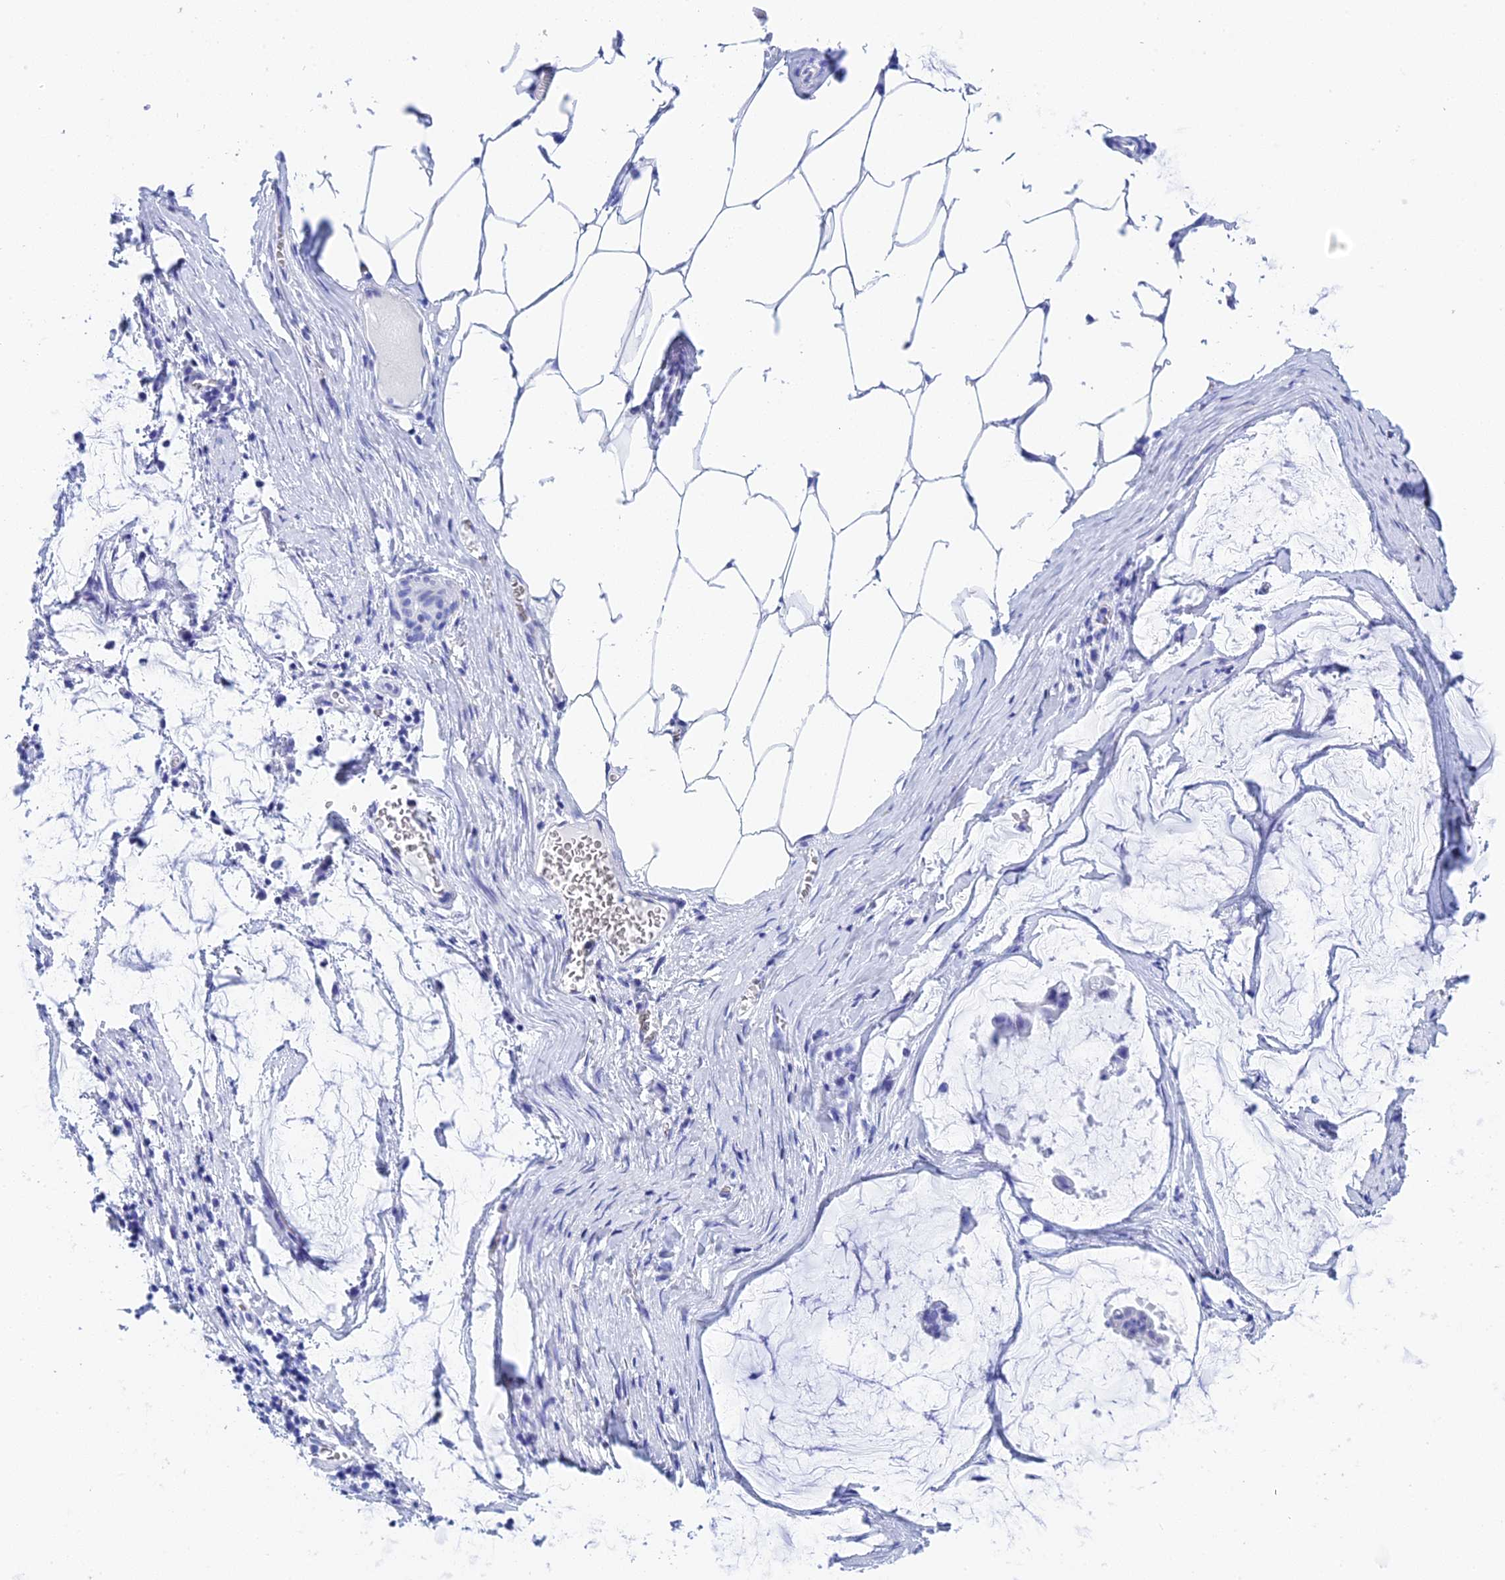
{"staining": {"intensity": "negative", "quantity": "none", "location": "none"}, "tissue": "ovarian cancer", "cell_type": "Tumor cells", "image_type": "cancer", "snomed": [{"axis": "morphology", "description": "Cystadenocarcinoma, mucinous, NOS"}, {"axis": "topography", "description": "Ovary"}], "caption": "An image of mucinous cystadenocarcinoma (ovarian) stained for a protein displays no brown staining in tumor cells.", "gene": "TEX101", "patient": {"sex": "female", "age": 73}}